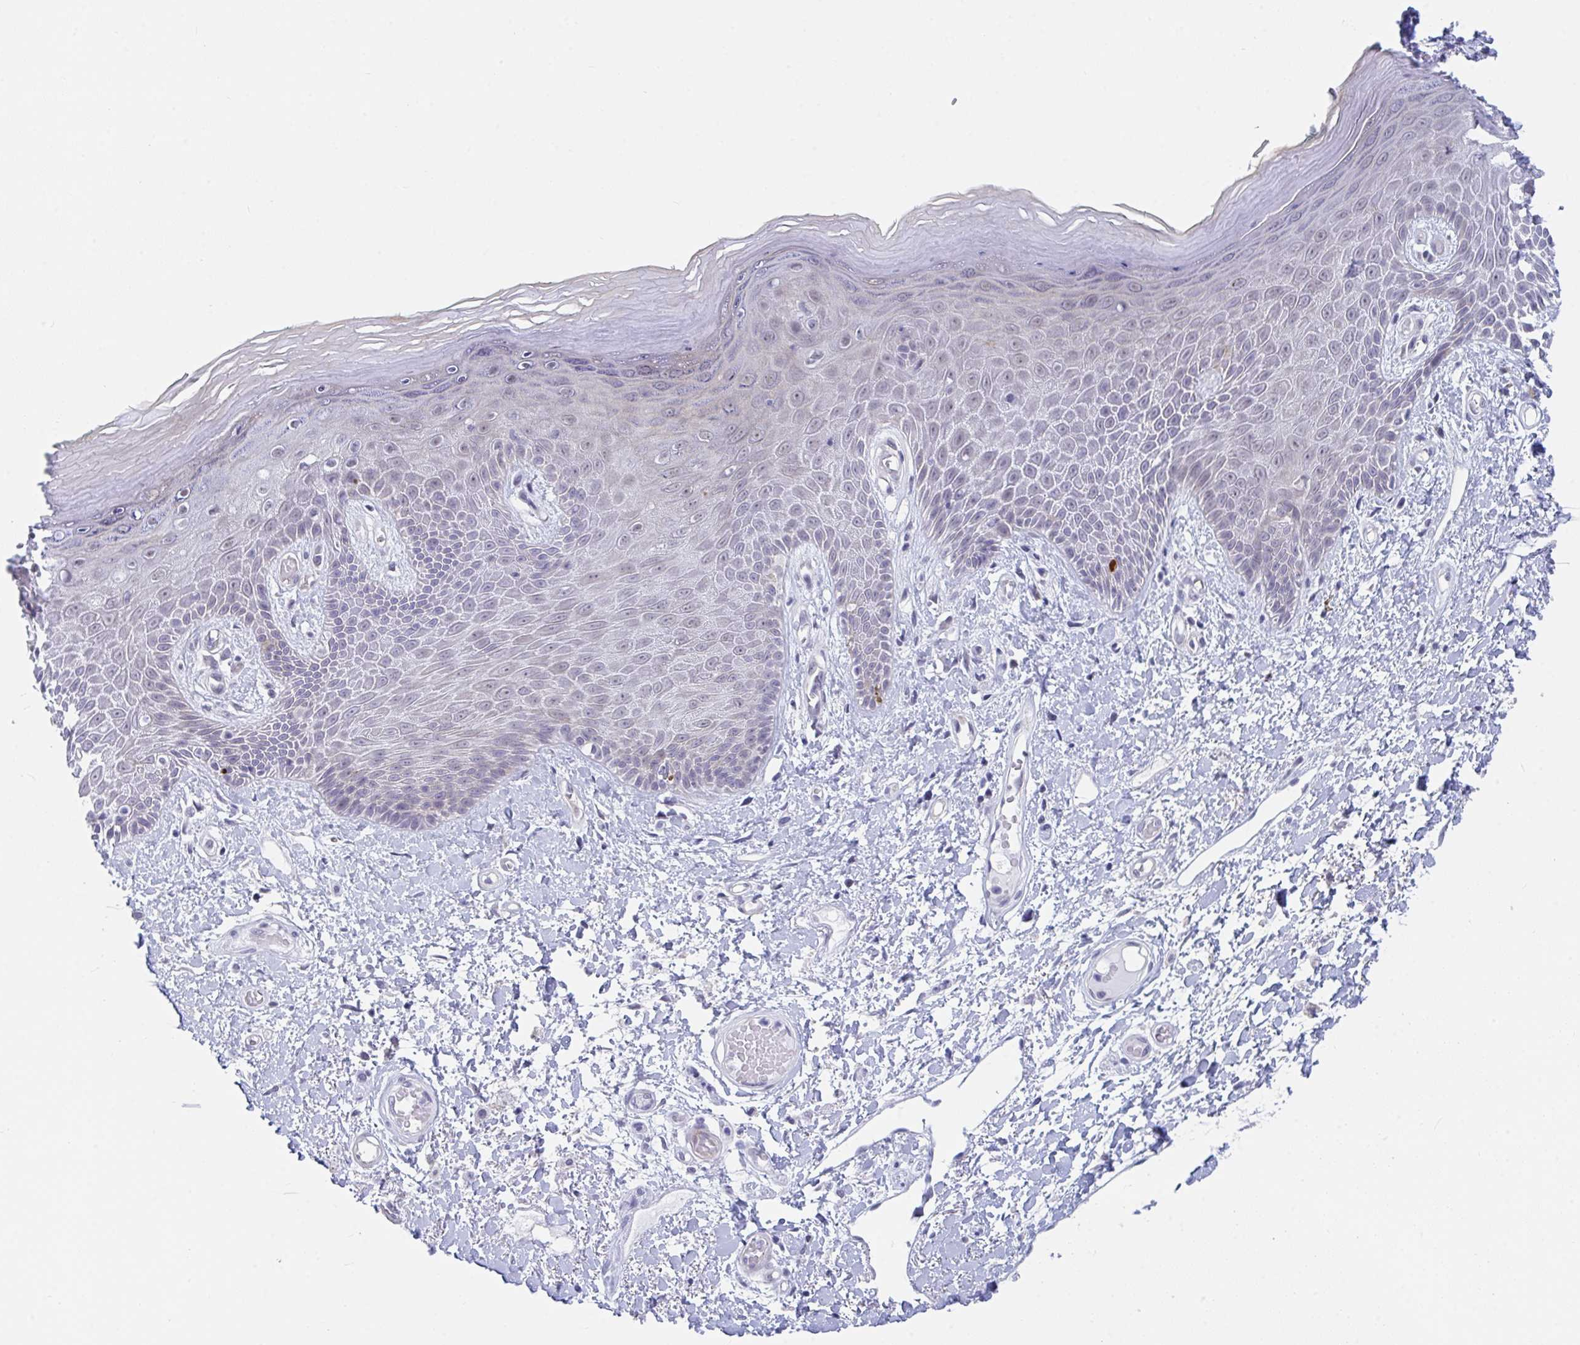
{"staining": {"intensity": "weak", "quantity": "25%-75%", "location": "cytoplasmic/membranous,nuclear"}, "tissue": "skin", "cell_type": "Epidermal cells", "image_type": "normal", "snomed": [{"axis": "morphology", "description": "Normal tissue, NOS"}, {"axis": "topography", "description": "Anal"}, {"axis": "topography", "description": "Peripheral nerve tissue"}], "caption": "Protein staining shows weak cytoplasmic/membranous,nuclear expression in about 25%-75% of epidermal cells in benign skin.", "gene": "DAOA", "patient": {"sex": "male", "age": 78}}